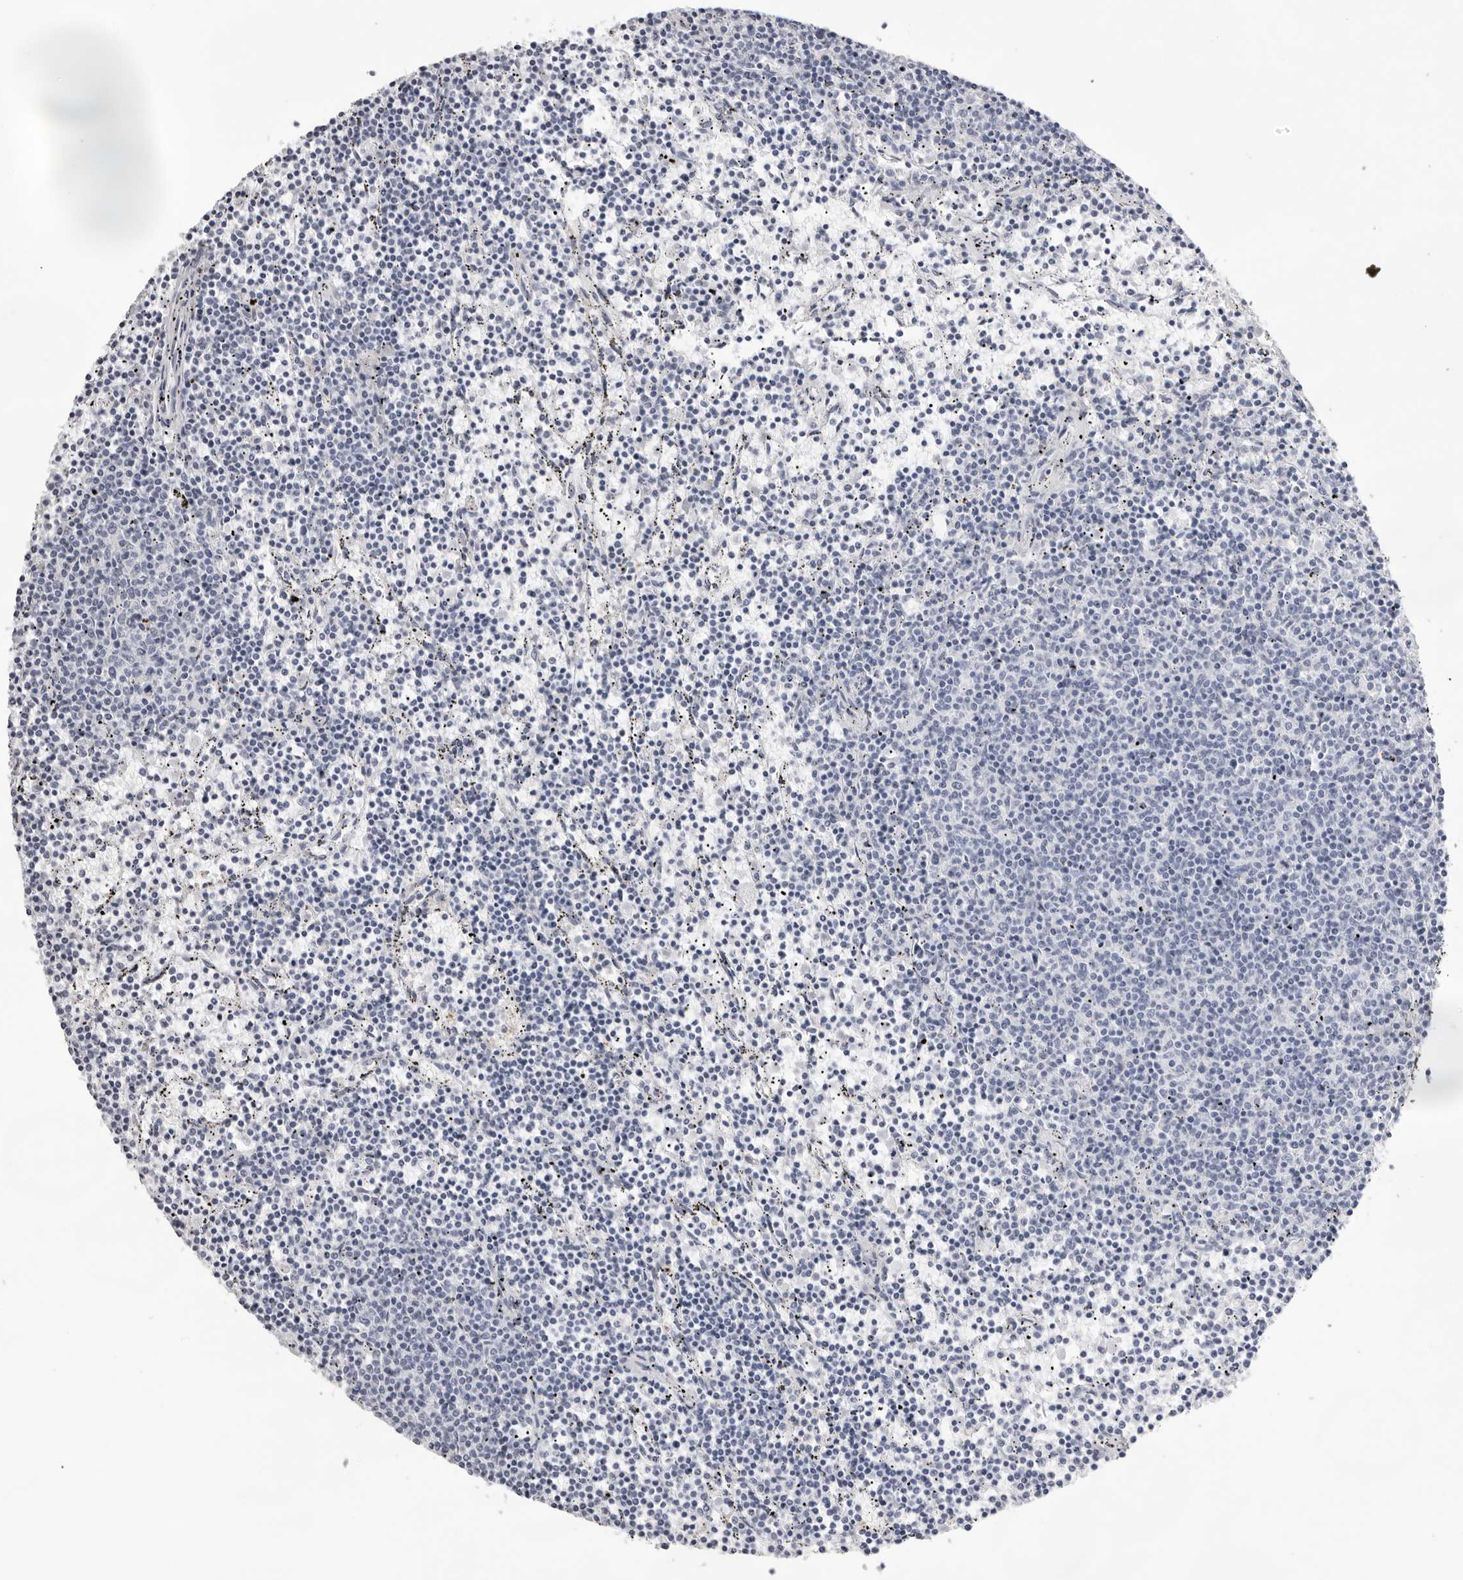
{"staining": {"intensity": "negative", "quantity": "none", "location": "none"}, "tissue": "lymphoma", "cell_type": "Tumor cells", "image_type": "cancer", "snomed": [{"axis": "morphology", "description": "Malignant lymphoma, non-Hodgkin's type, Low grade"}, {"axis": "topography", "description": "Spleen"}], "caption": "A high-resolution histopathology image shows immunohistochemistry (IHC) staining of lymphoma, which reveals no significant expression in tumor cells.", "gene": "TMOD4", "patient": {"sex": "female", "age": 50}}